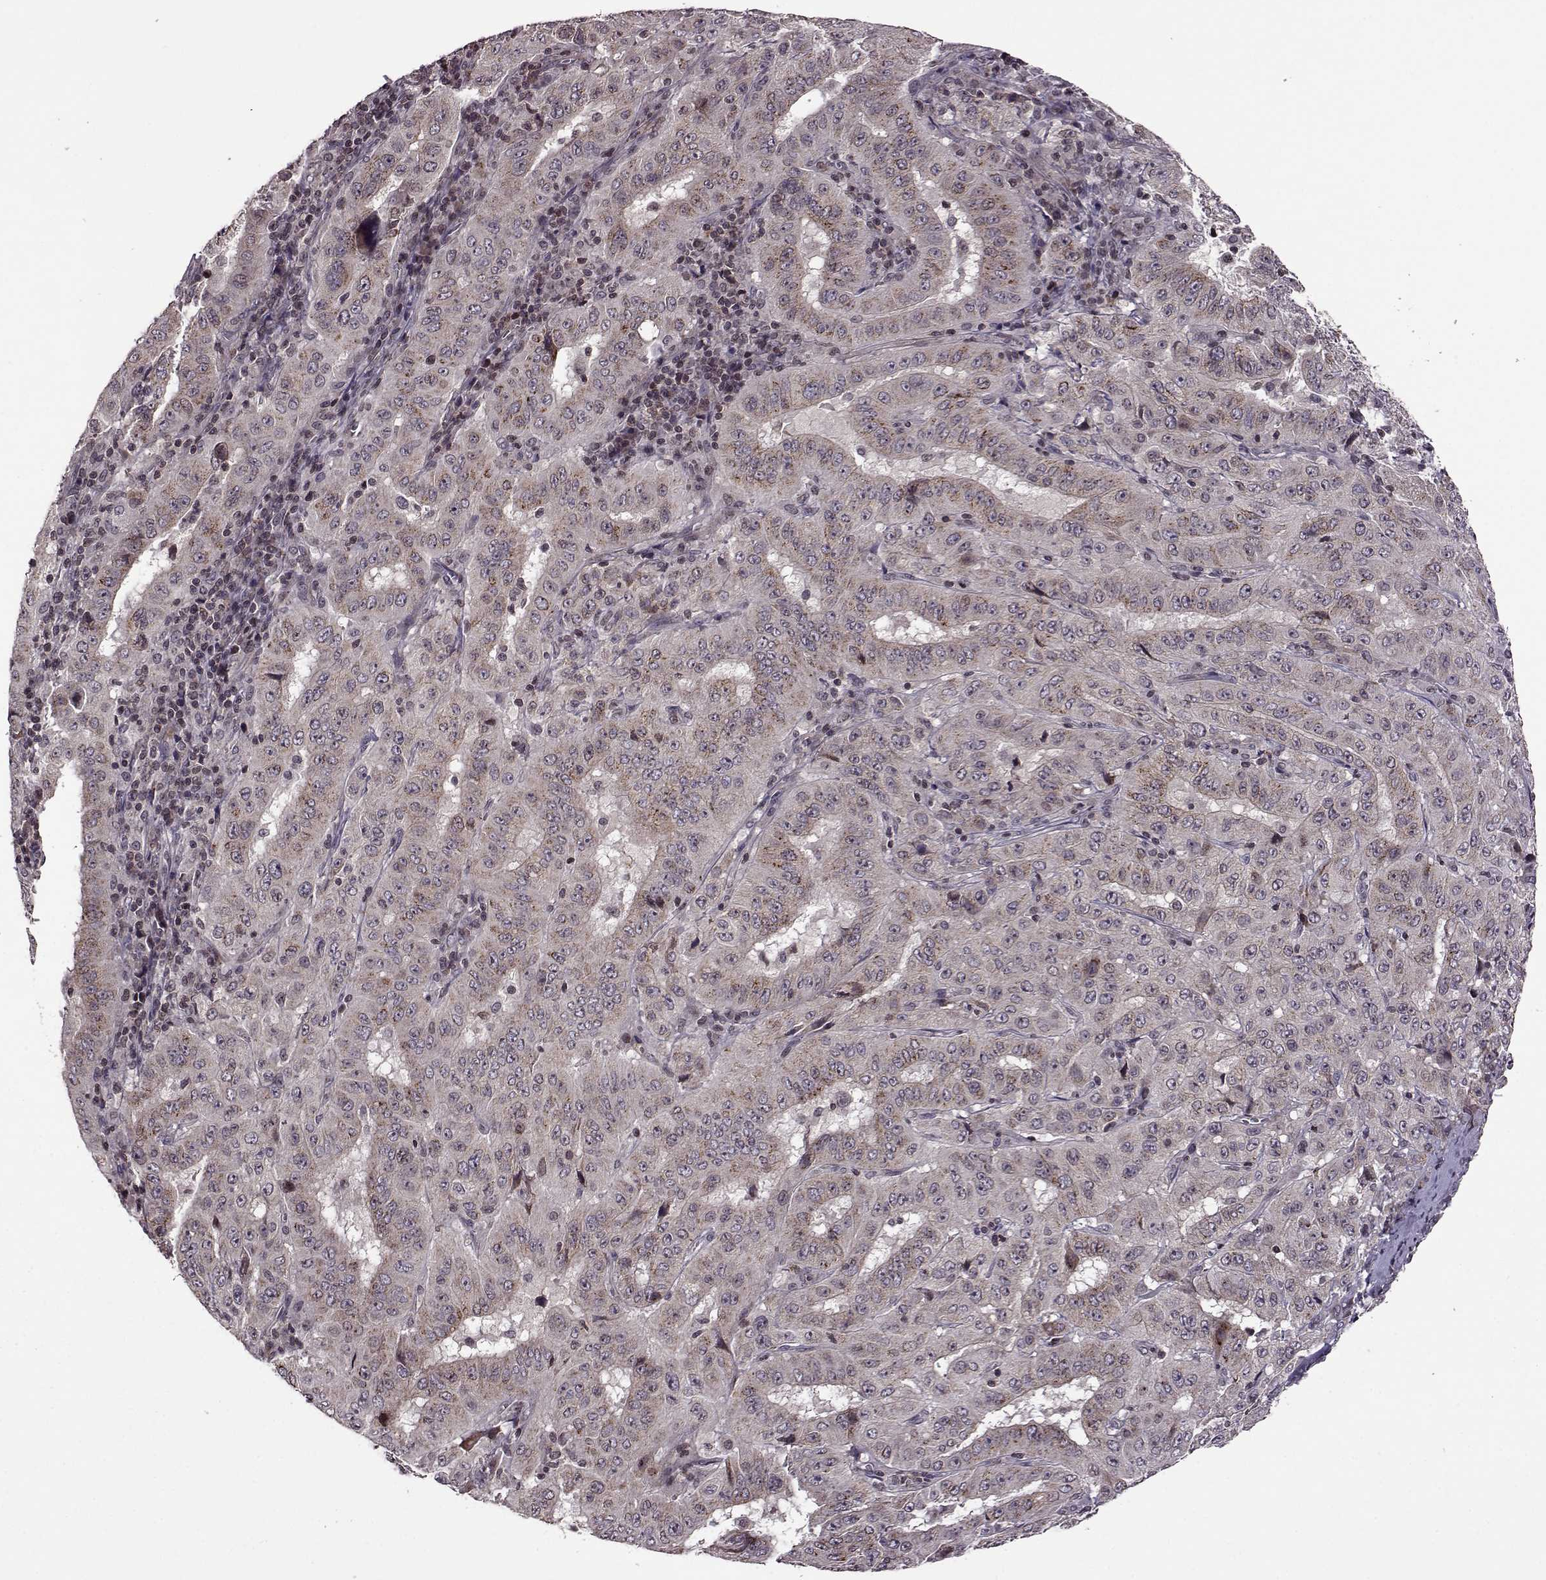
{"staining": {"intensity": "moderate", "quantity": "25%-75%", "location": "cytoplasmic/membranous"}, "tissue": "pancreatic cancer", "cell_type": "Tumor cells", "image_type": "cancer", "snomed": [{"axis": "morphology", "description": "Adenocarcinoma, NOS"}, {"axis": "topography", "description": "Pancreas"}], "caption": "IHC micrograph of neoplastic tissue: human pancreatic cancer stained using IHC reveals medium levels of moderate protein expression localized specifically in the cytoplasmic/membranous of tumor cells, appearing as a cytoplasmic/membranous brown color.", "gene": "TRMU", "patient": {"sex": "male", "age": 63}}